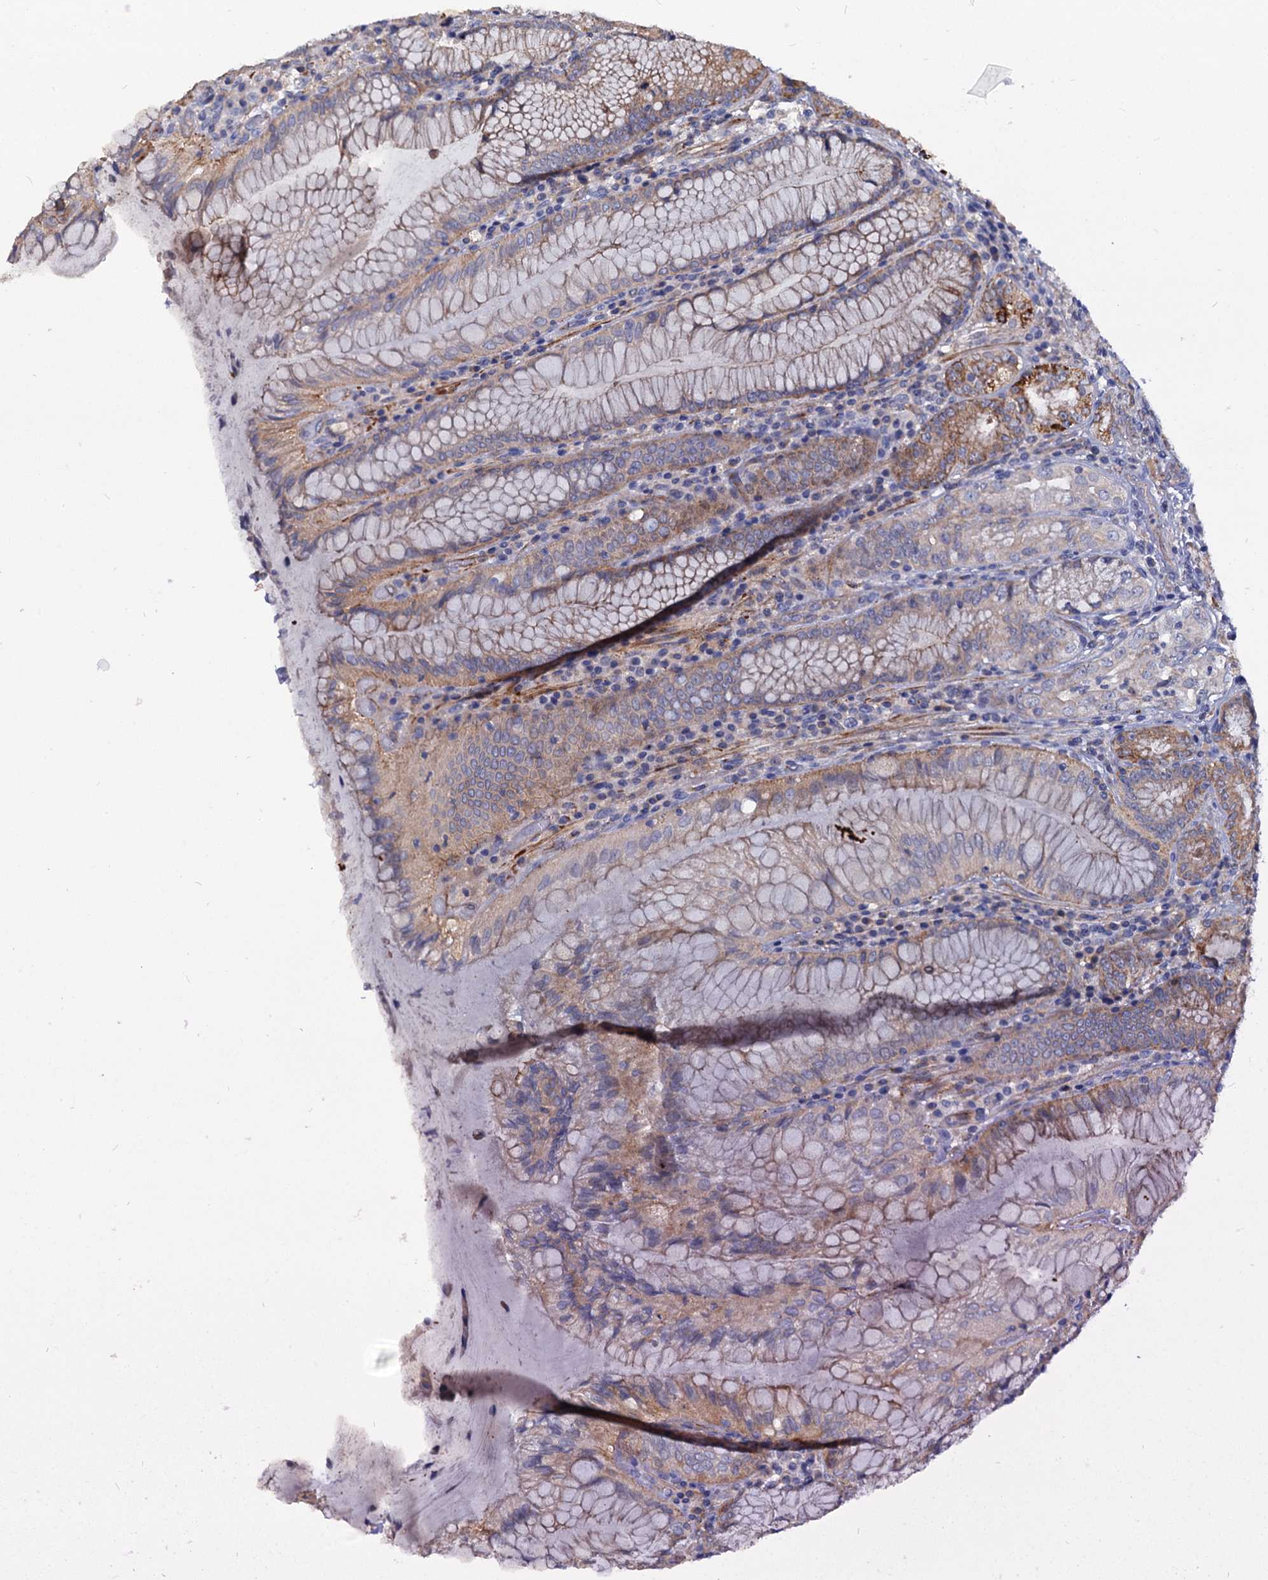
{"staining": {"intensity": "moderate", "quantity": "<25%", "location": "cytoplasmic/membranous"}, "tissue": "stomach", "cell_type": "Glandular cells", "image_type": "normal", "snomed": [{"axis": "morphology", "description": "Normal tissue, NOS"}, {"axis": "topography", "description": "Stomach, upper"}, {"axis": "topography", "description": "Stomach, lower"}], "caption": "Immunohistochemical staining of benign stomach shows moderate cytoplasmic/membranous protein positivity in approximately <25% of glandular cells.", "gene": "NUDCD2", "patient": {"sex": "female", "age": 76}}